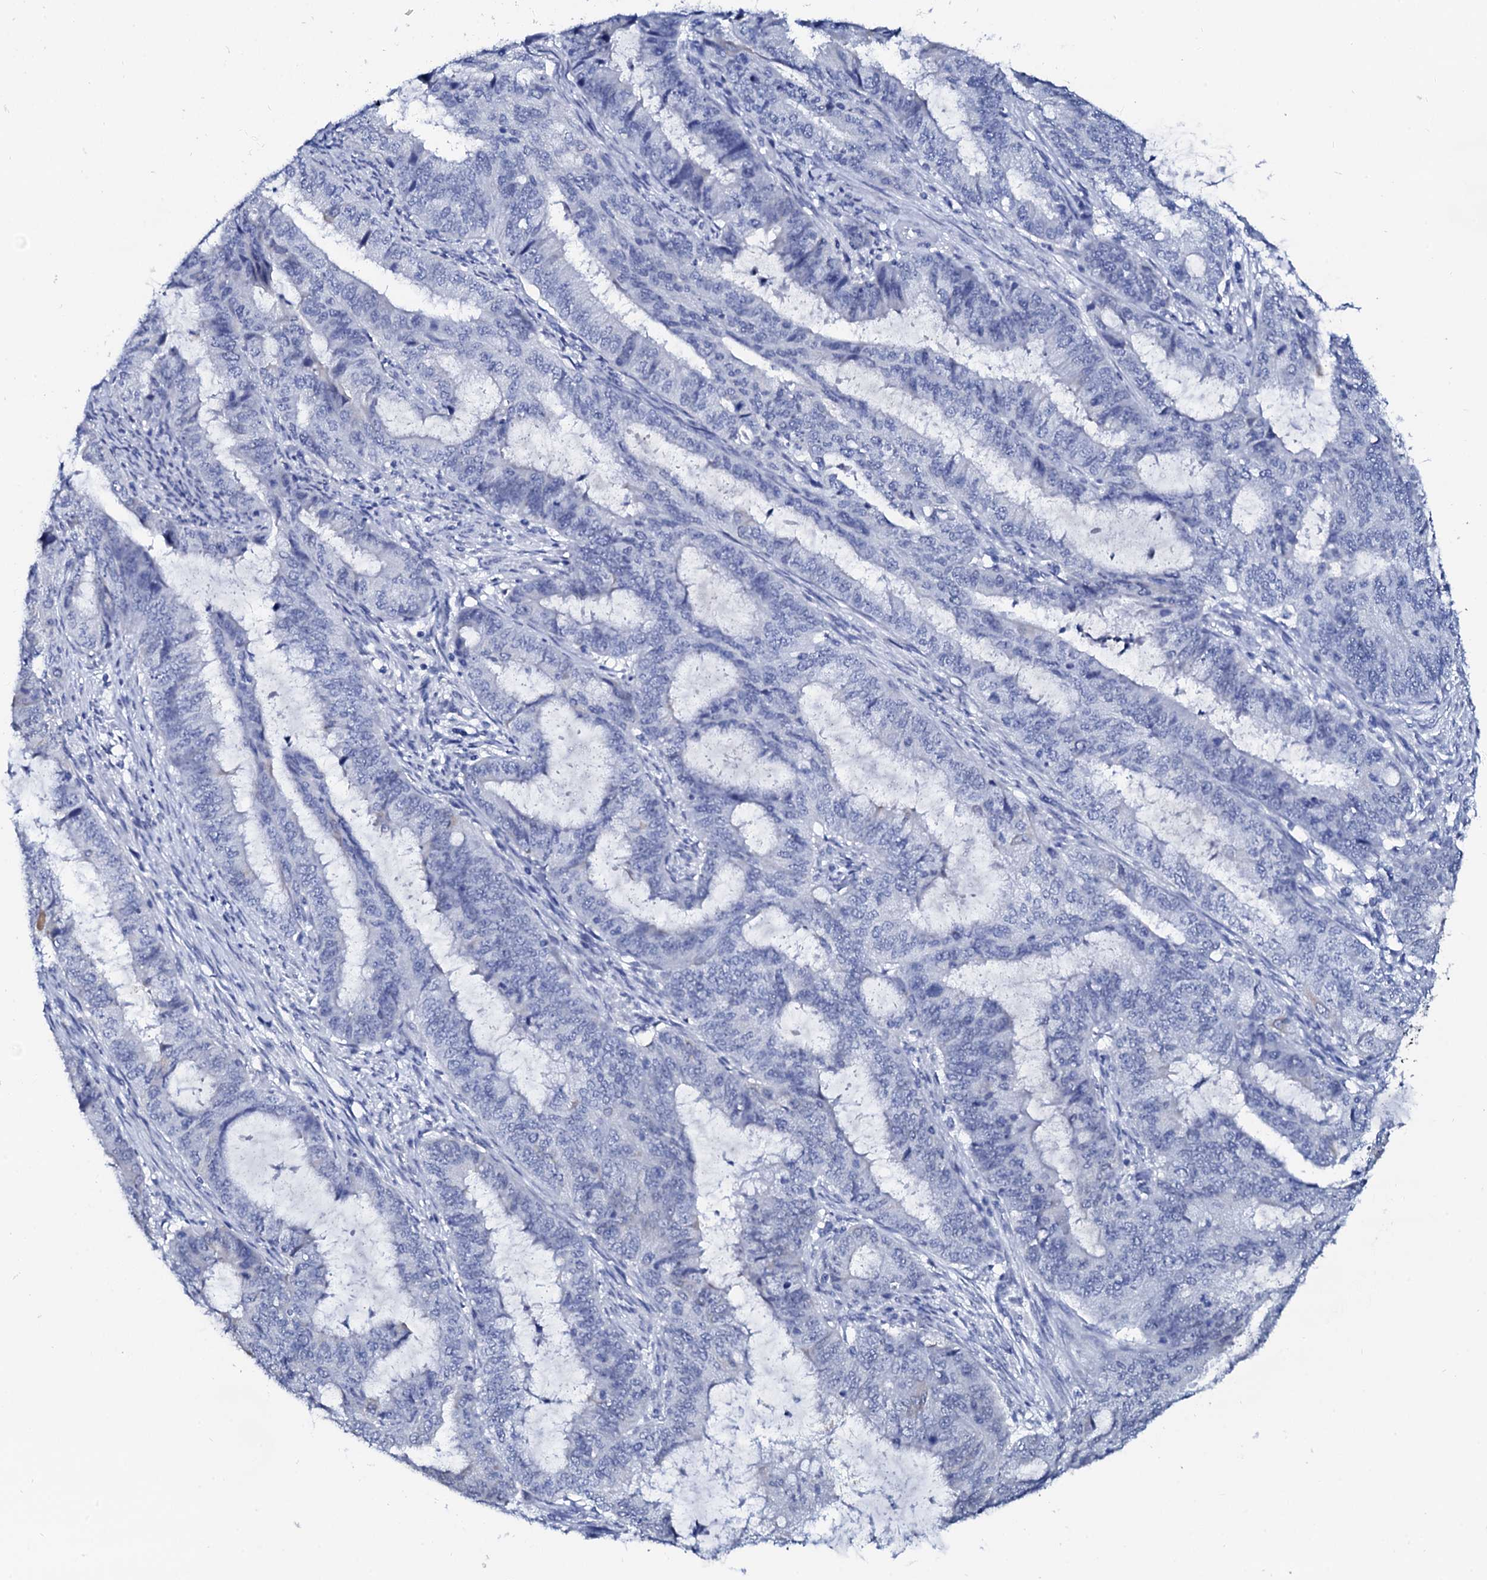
{"staining": {"intensity": "negative", "quantity": "none", "location": "none"}, "tissue": "endometrial cancer", "cell_type": "Tumor cells", "image_type": "cancer", "snomed": [{"axis": "morphology", "description": "Adenocarcinoma, NOS"}, {"axis": "topography", "description": "Endometrium"}], "caption": "Tumor cells show no significant protein expression in adenocarcinoma (endometrial). (Stains: DAB immunohistochemistry (IHC) with hematoxylin counter stain, Microscopy: brightfield microscopy at high magnification).", "gene": "SPATA19", "patient": {"sex": "female", "age": 51}}